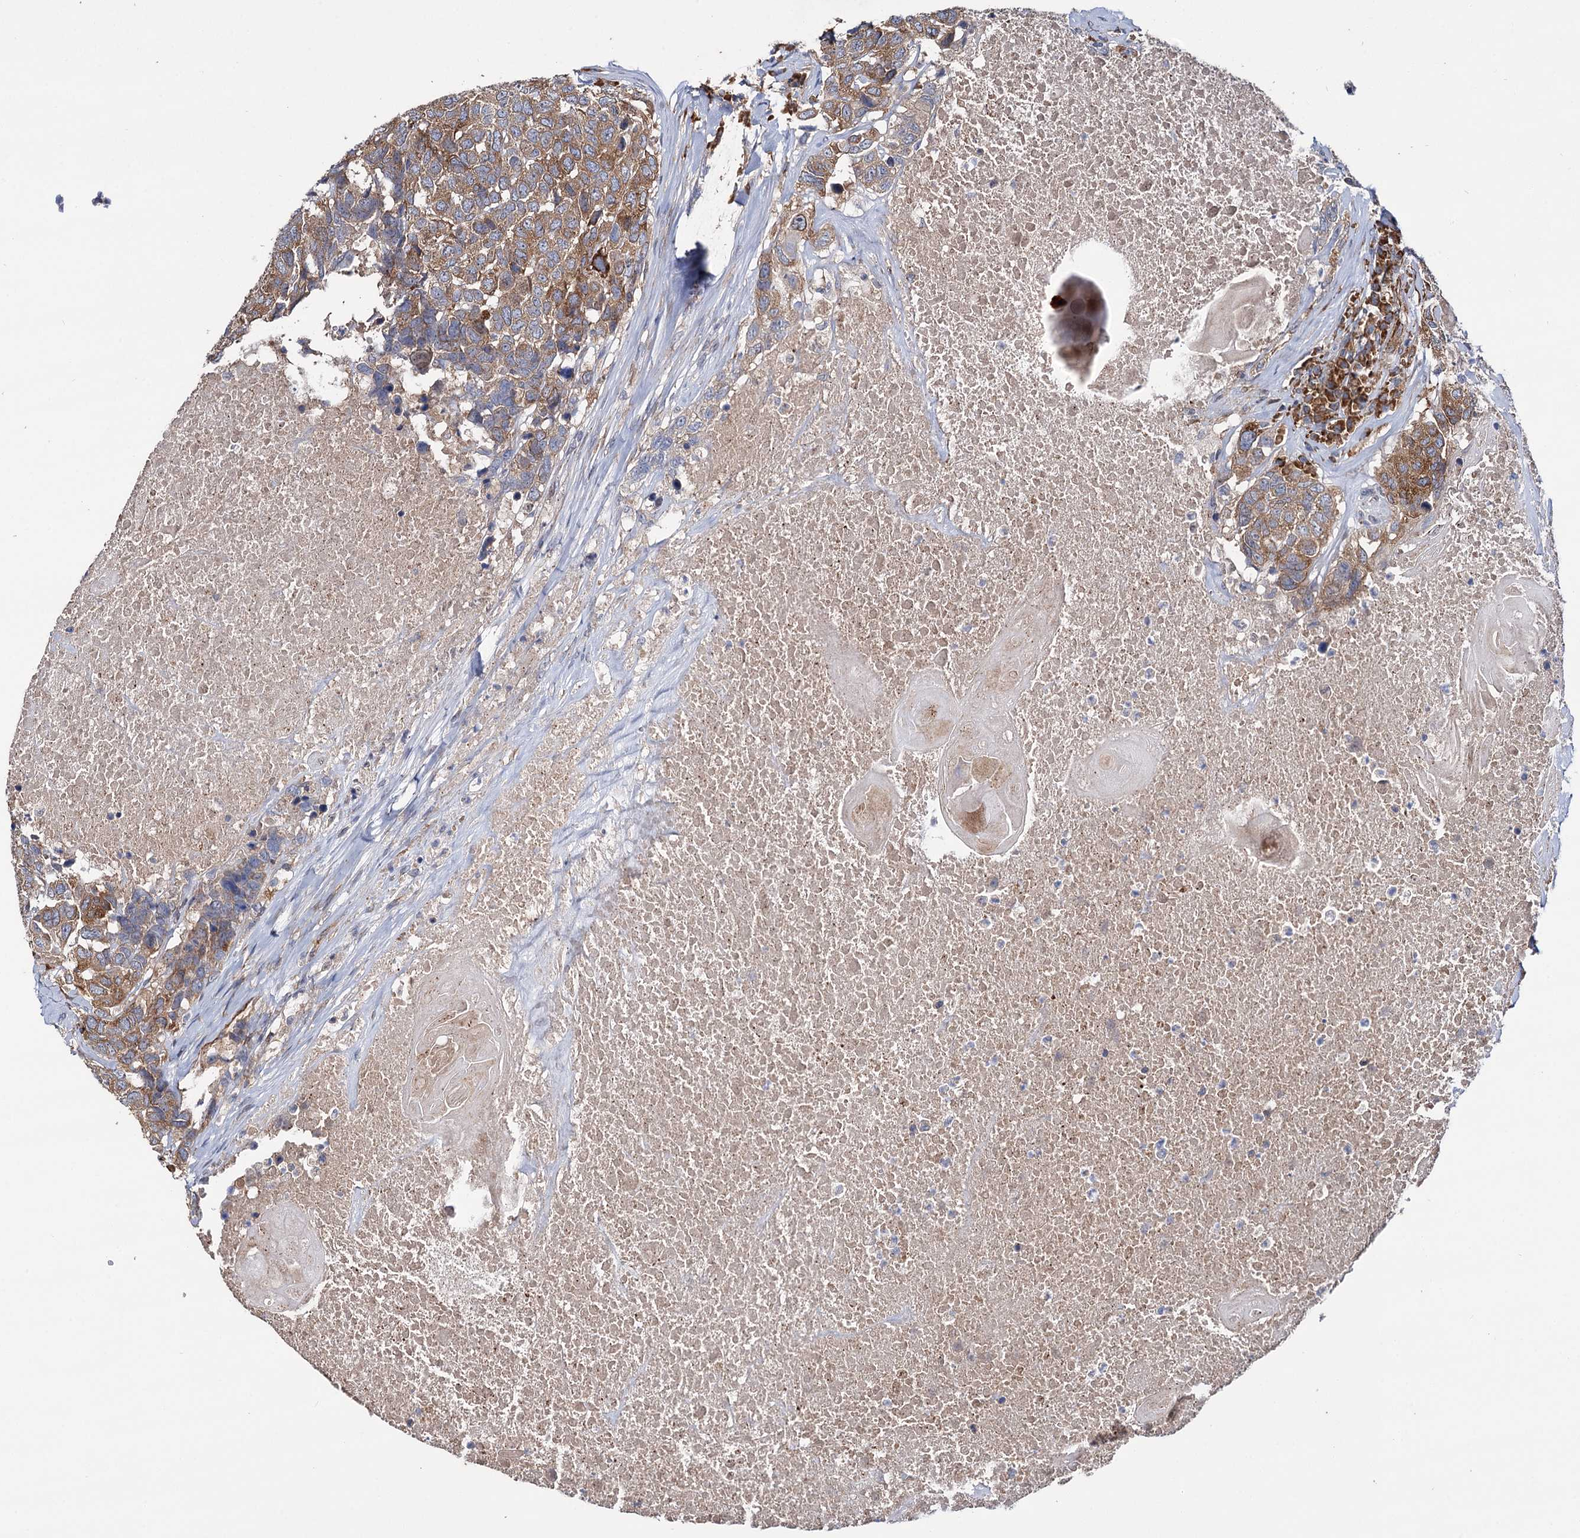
{"staining": {"intensity": "moderate", "quantity": ">75%", "location": "cytoplasmic/membranous"}, "tissue": "head and neck cancer", "cell_type": "Tumor cells", "image_type": "cancer", "snomed": [{"axis": "morphology", "description": "Squamous cell carcinoma, NOS"}, {"axis": "topography", "description": "Head-Neck"}], "caption": "The image demonstrates staining of head and neck cancer, revealing moderate cytoplasmic/membranous protein positivity (brown color) within tumor cells.", "gene": "SPATS2", "patient": {"sex": "male", "age": 66}}